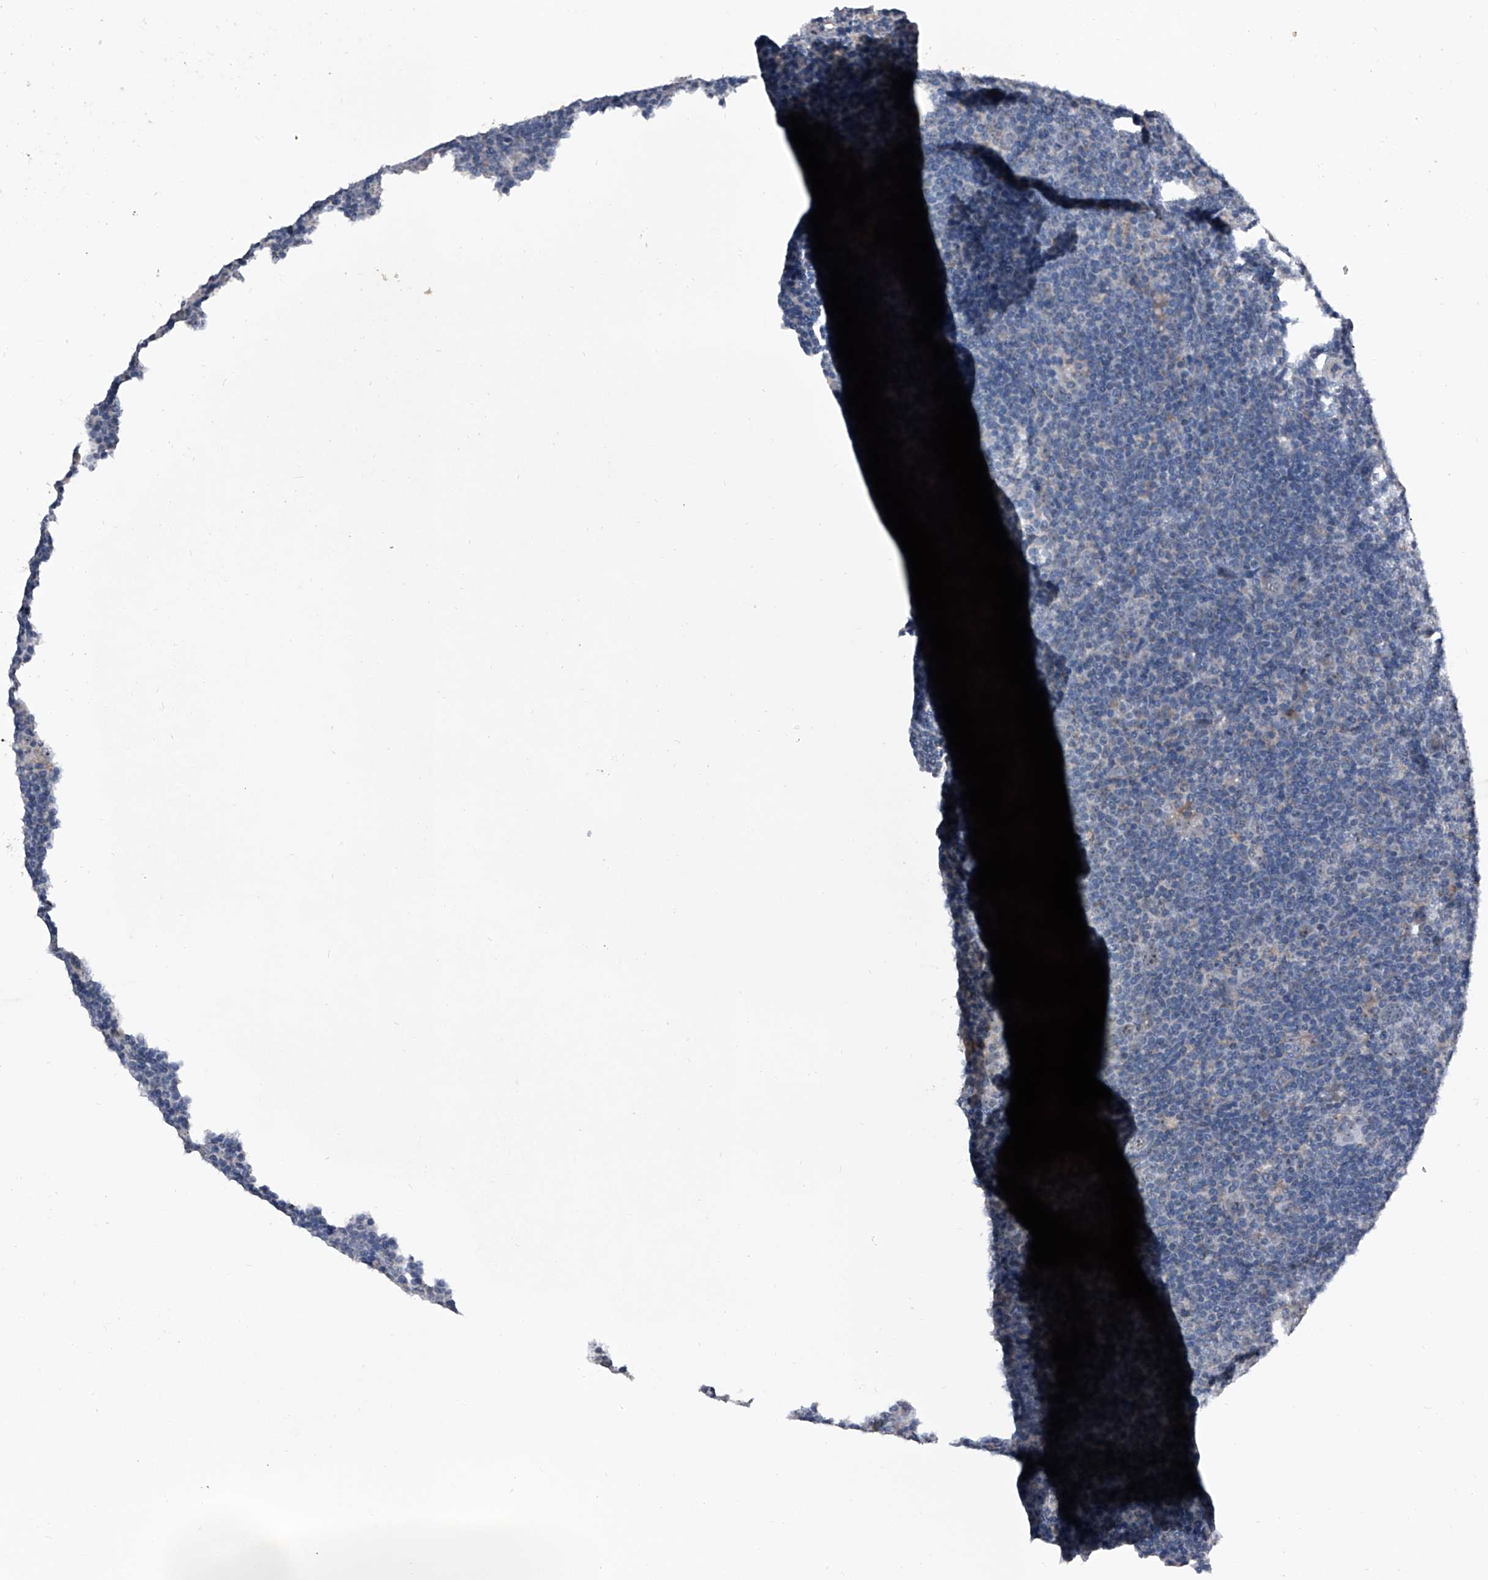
{"staining": {"intensity": "negative", "quantity": "none", "location": "none"}, "tissue": "lymphoma", "cell_type": "Tumor cells", "image_type": "cancer", "snomed": [{"axis": "morphology", "description": "Hodgkin's disease, NOS"}, {"axis": "topography", "description": "Lymph node"}], "caption": "The micrograph exhibits no significant positivity in tumor cells of lymphoma.", "gene": "CEP85L", "patient": {"sex": "female", "age": 57}}